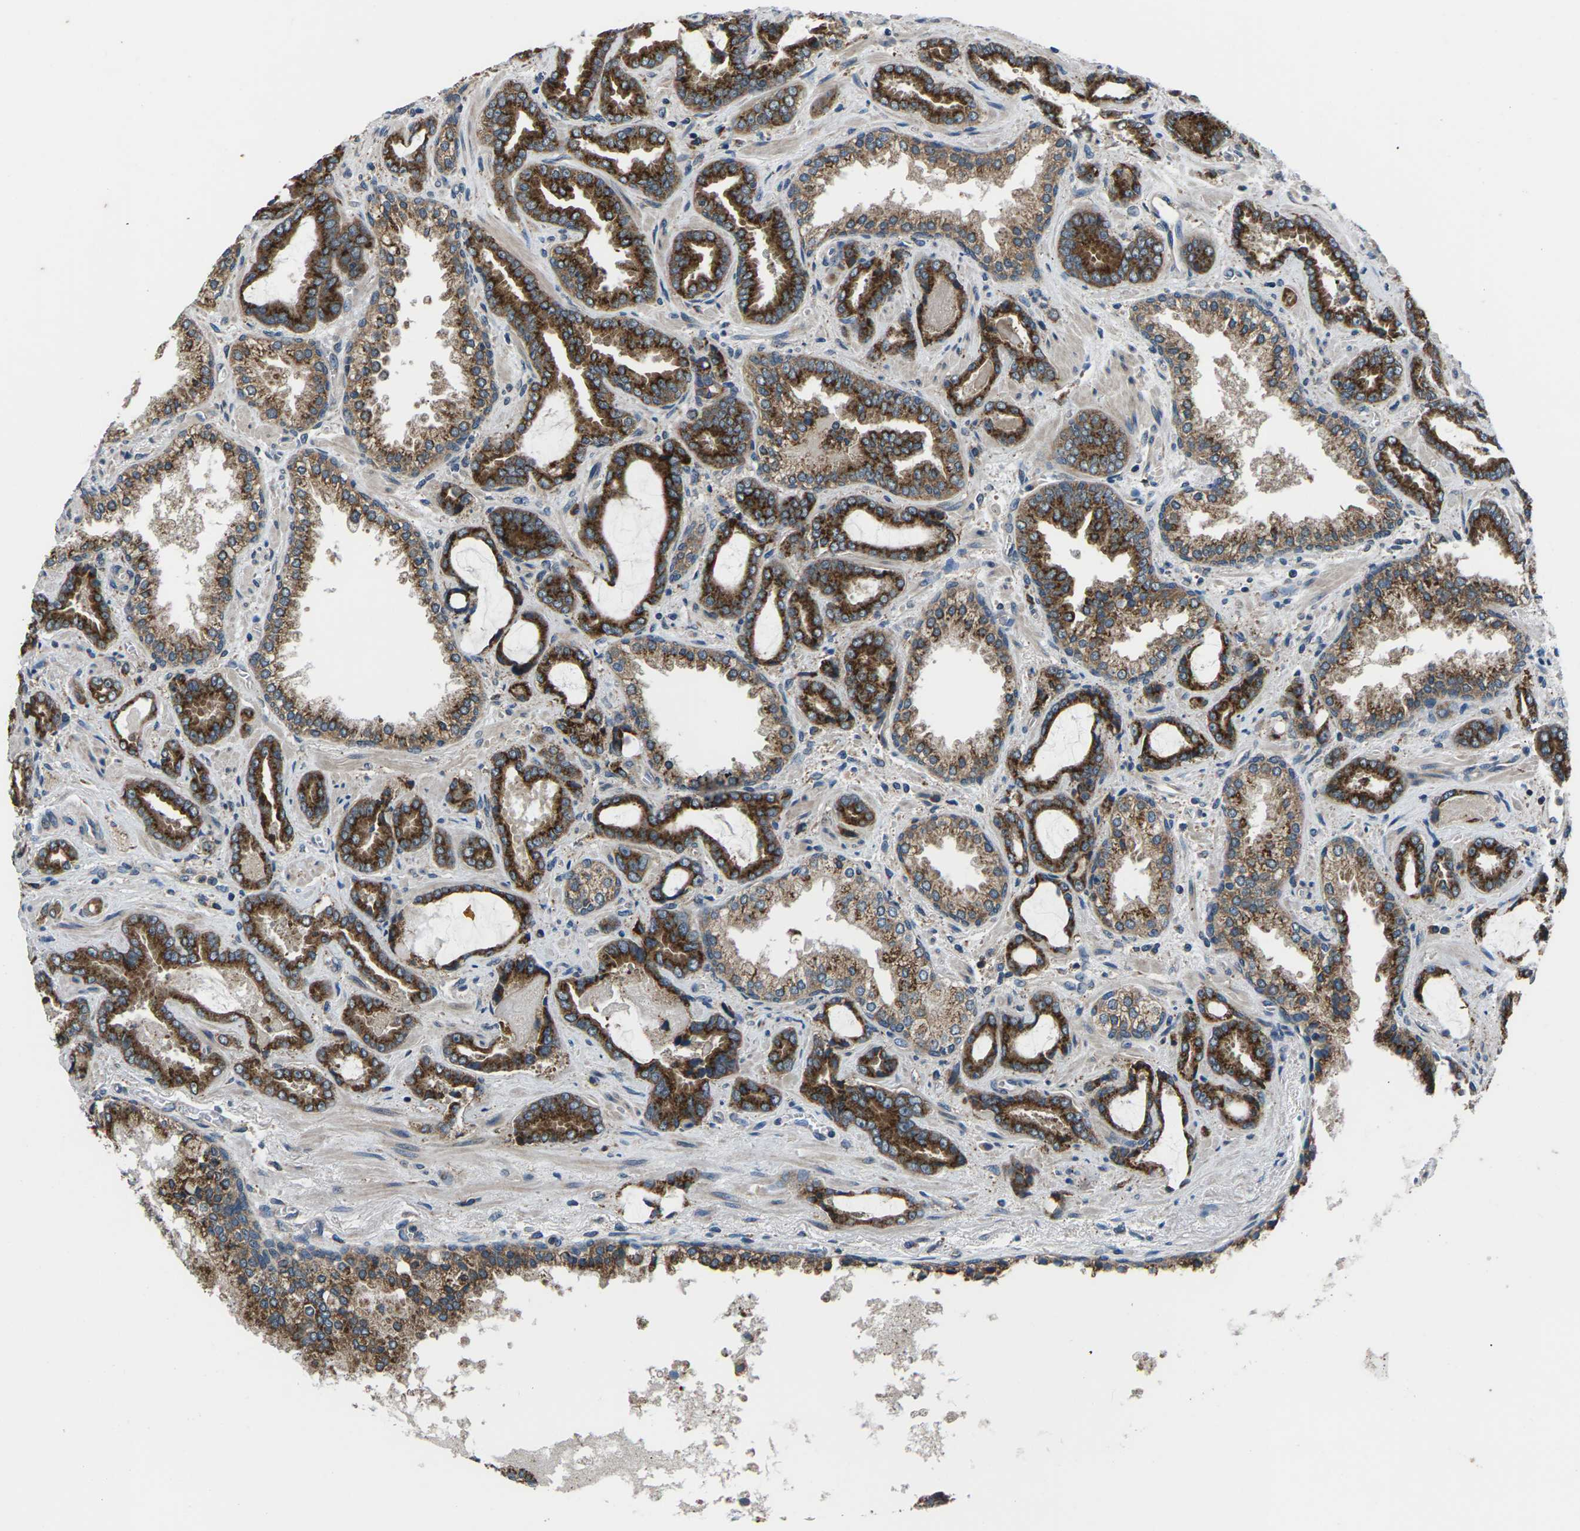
{"staining": {"intensity": "strong", "quantity": ">75%", "location": "cytoplasmic/membranous"}, "tissue": "prostate cancer", "cell_type": "Tumor cells", "image_type": "cancer", "snomed": [{"axis": "morphology", "description": "Adenocarcinoma, Low grade"}, {"axis": "topography", "description": "Prostate"}], "caption": "This is a micrograph of immunohistochemistry (IHC) staining of prostate cancer, which shows strong expression in the cytoplasmic/membranous of tumor cells.", "gene": "GABRP", "patient": {"sex": "male", "age": 60}}